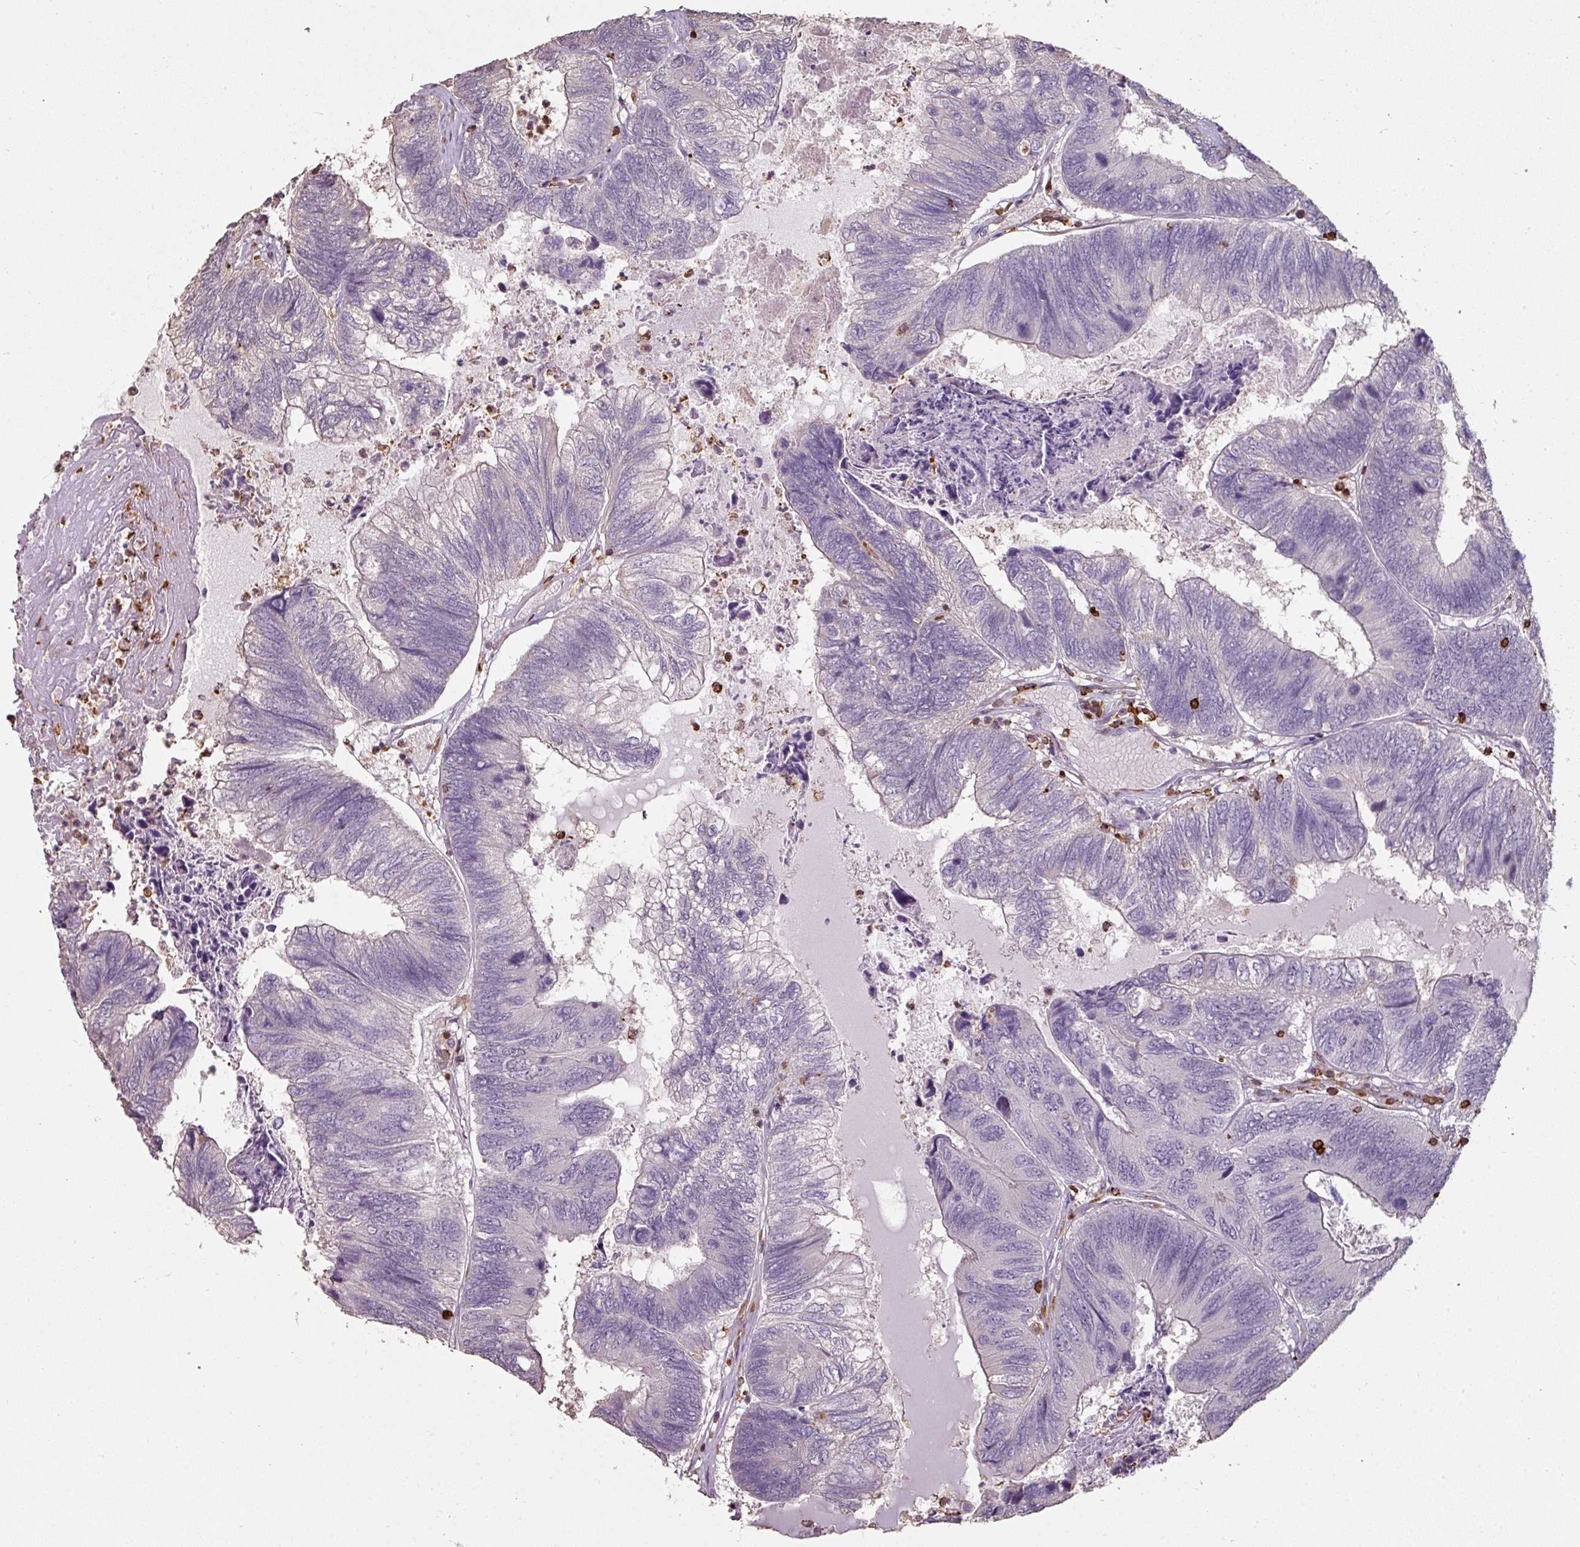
{"staining": {"intensity": "negative", "quantity": "none", "location": "none"}, "tissue": "colorectal cancer", "cell_type": "Tumor cells", "image_type": "cancer", "snomed": [{"axis": "morphology", "description": "Adenocarcinoma, NOS"}, {"axis": "topography", "description": "Colon"}], "caption": "Photomicrograph shows no protein positivity in tumor cells of colorectal cancer tissue.", "gene": "OLFML2B", "patient": {"sex": "female", "age": 67}}